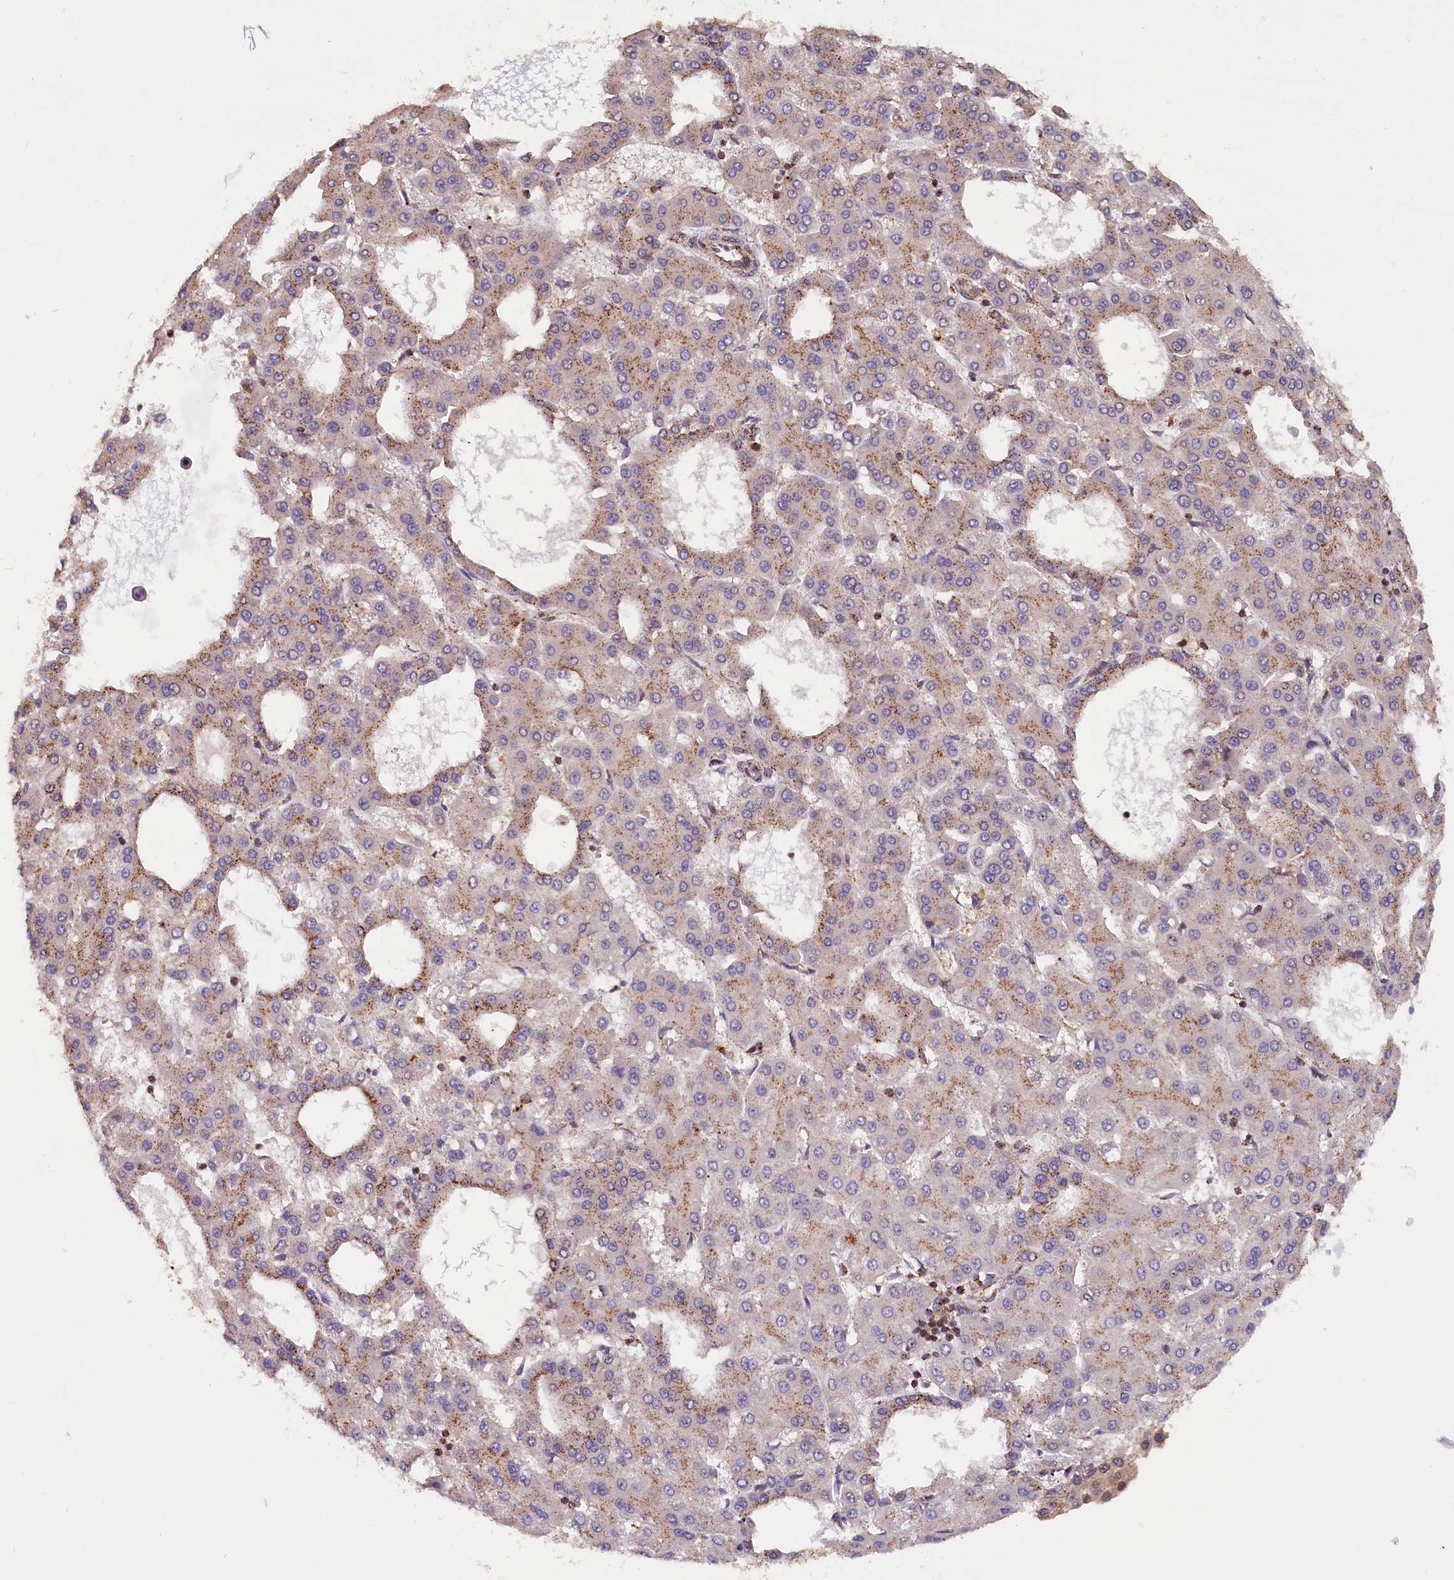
{"staining": {"intensity": "weak", "quantity": "25%-75%", "location": "cytoplasmic/membranous"}, "tissue": "liver cancer", "cell_type": "Tumor cells", "image_type": "cancer", "snomed": [{"axis": "morphology", "description": "Carcinoma, Hepatocellular, NOS"}, {"axis": "topography", "description": "Liver"}], "caption": "This is an image of immunohistochemistry staining of liver hepatocellular carcinoma, which shows weak expression in the cytoplasmic/membranous of tumor cells.", "gene": "IST1", "patient": {"sex": "male", "age": 47}}